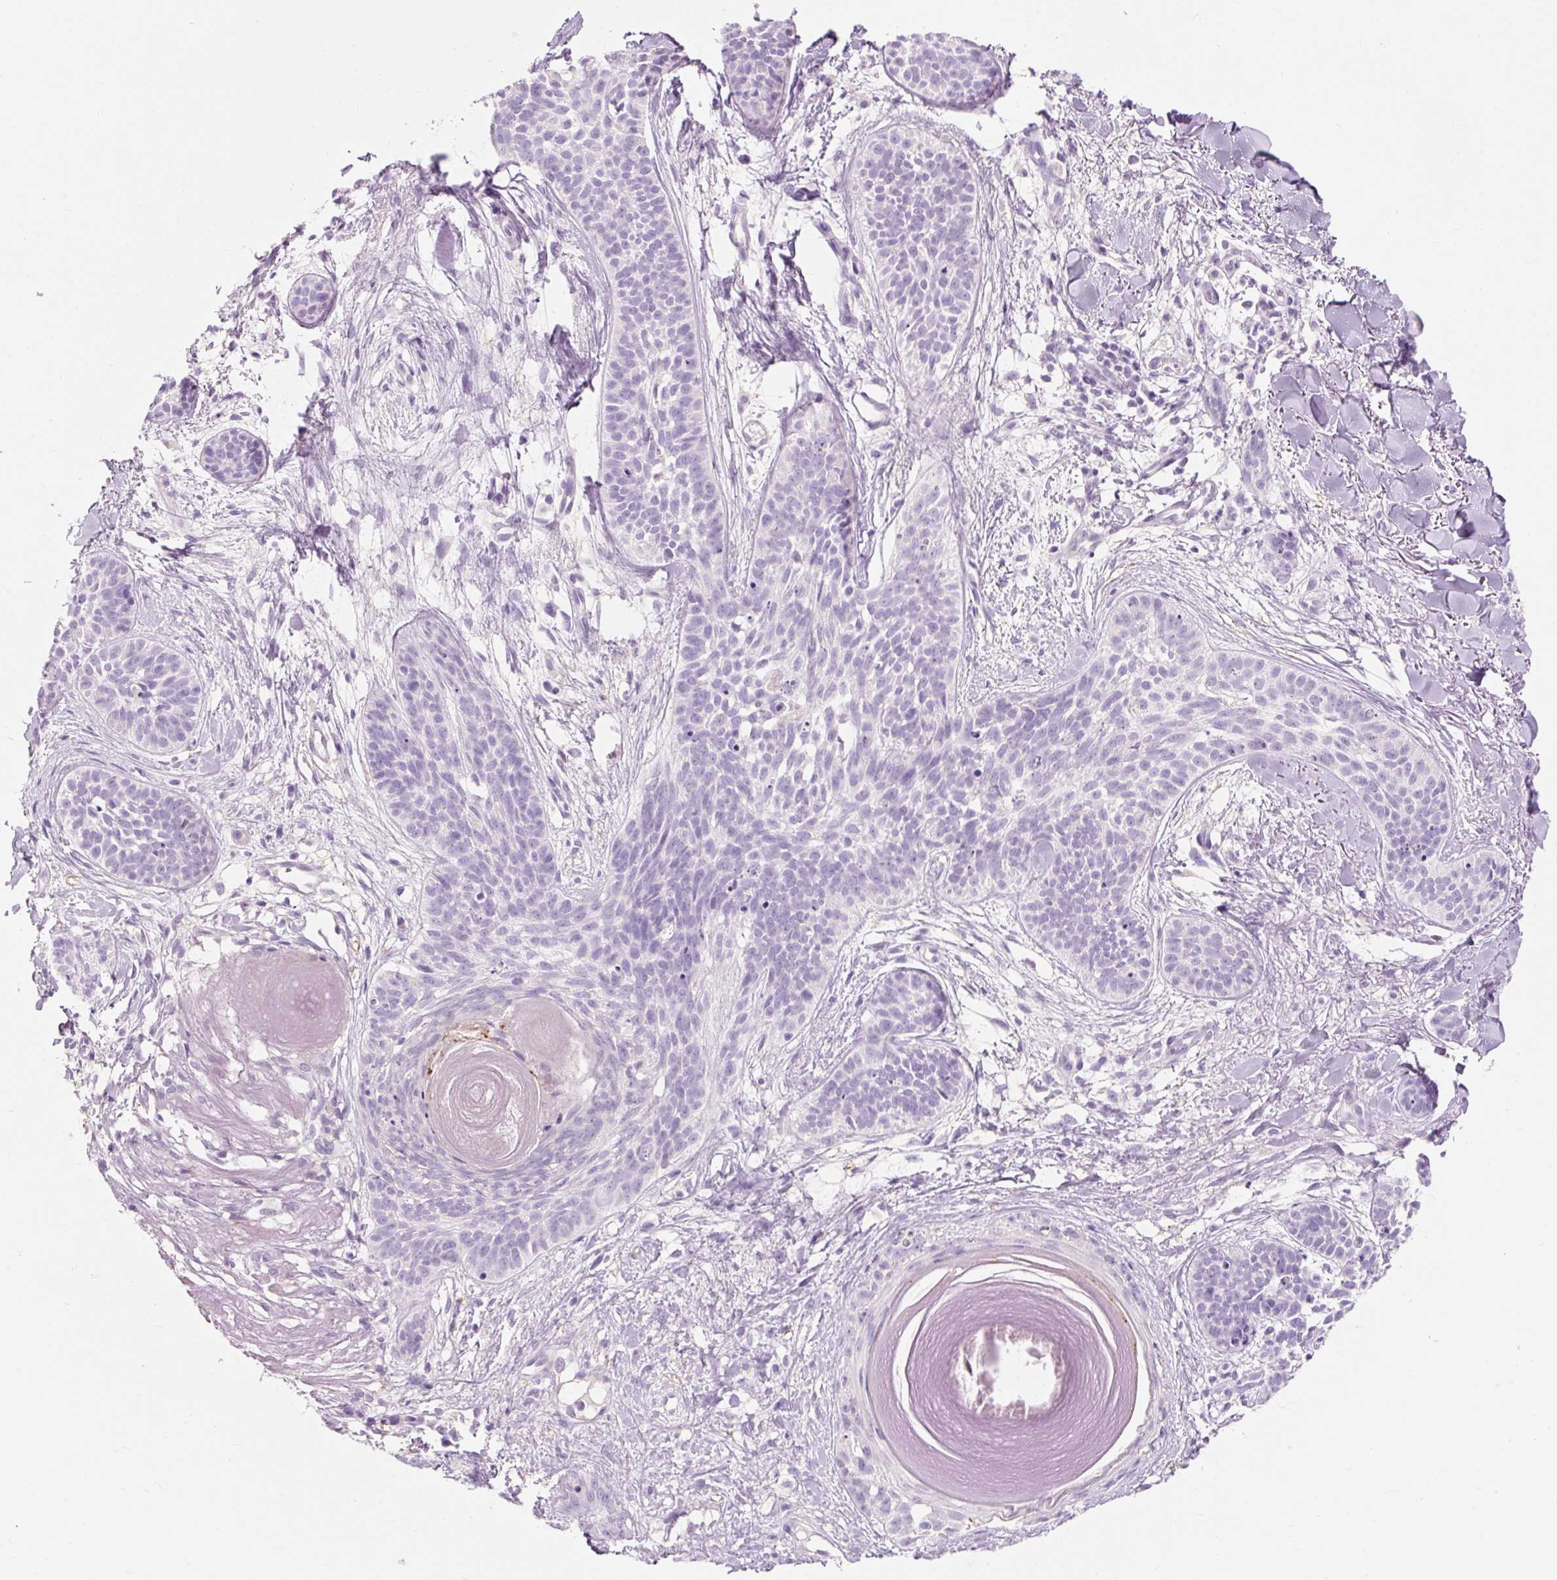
{"staining": {"intensity": "negative", "quantity": "none", "location": "none"}, "tissue": "skin cancer", "cell_type": "Tumor cells", "image_type": "cancer", "snomed": [{"axis": "morphology", "description": "Basal cell carcinoma"}, {"axis": "topography", "description": "Skin"}], "caption": "This is an immunohistochemistry (IHC) image of skin basal cell carcinoma. There is no expression in tumor cells.", "gene": "CLDN25", "patient": {"sex": "male", "age": 52}}